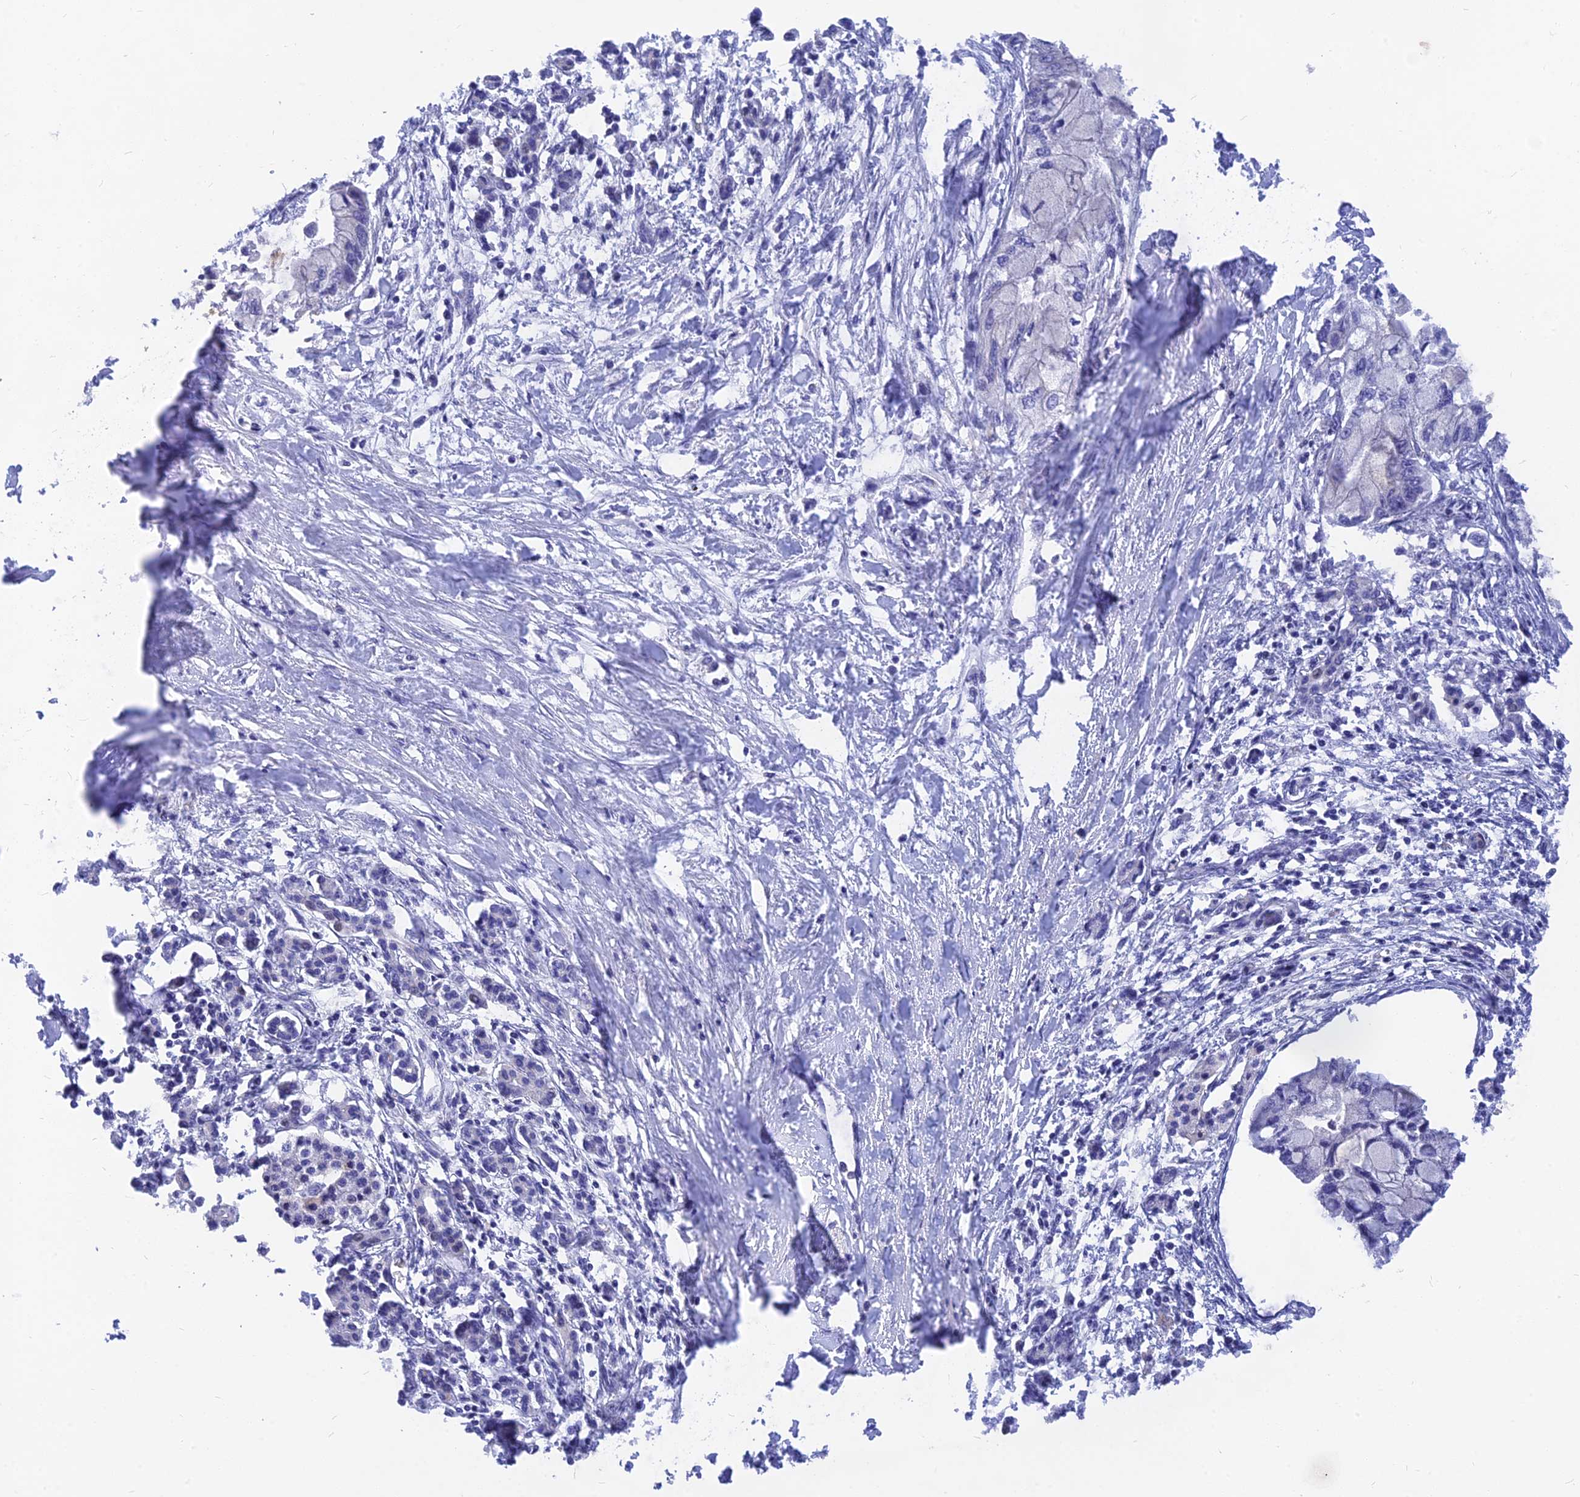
{"staining": {"intensity": "negative", "quantity": "none", "location": "none"}, "tissue": "pancreatic cancer", "cell_type": "Tumor cells", "image_type": "cancer", "snomed": [{"axis": "morphology", "description": "Adenocarcinoma, NOS"}, {"axis": "topography", "description": "Pancreas"}], "caption": "A histopathology image of pancreatic cancer stained for a protein demonstrates no brown staining in tumor cells. (DAB immunohistochemistry (IHC) with hematoxylin counter stain).", "gene": "CACNA1B", "patient": {"sex": "male", "age": 48}}